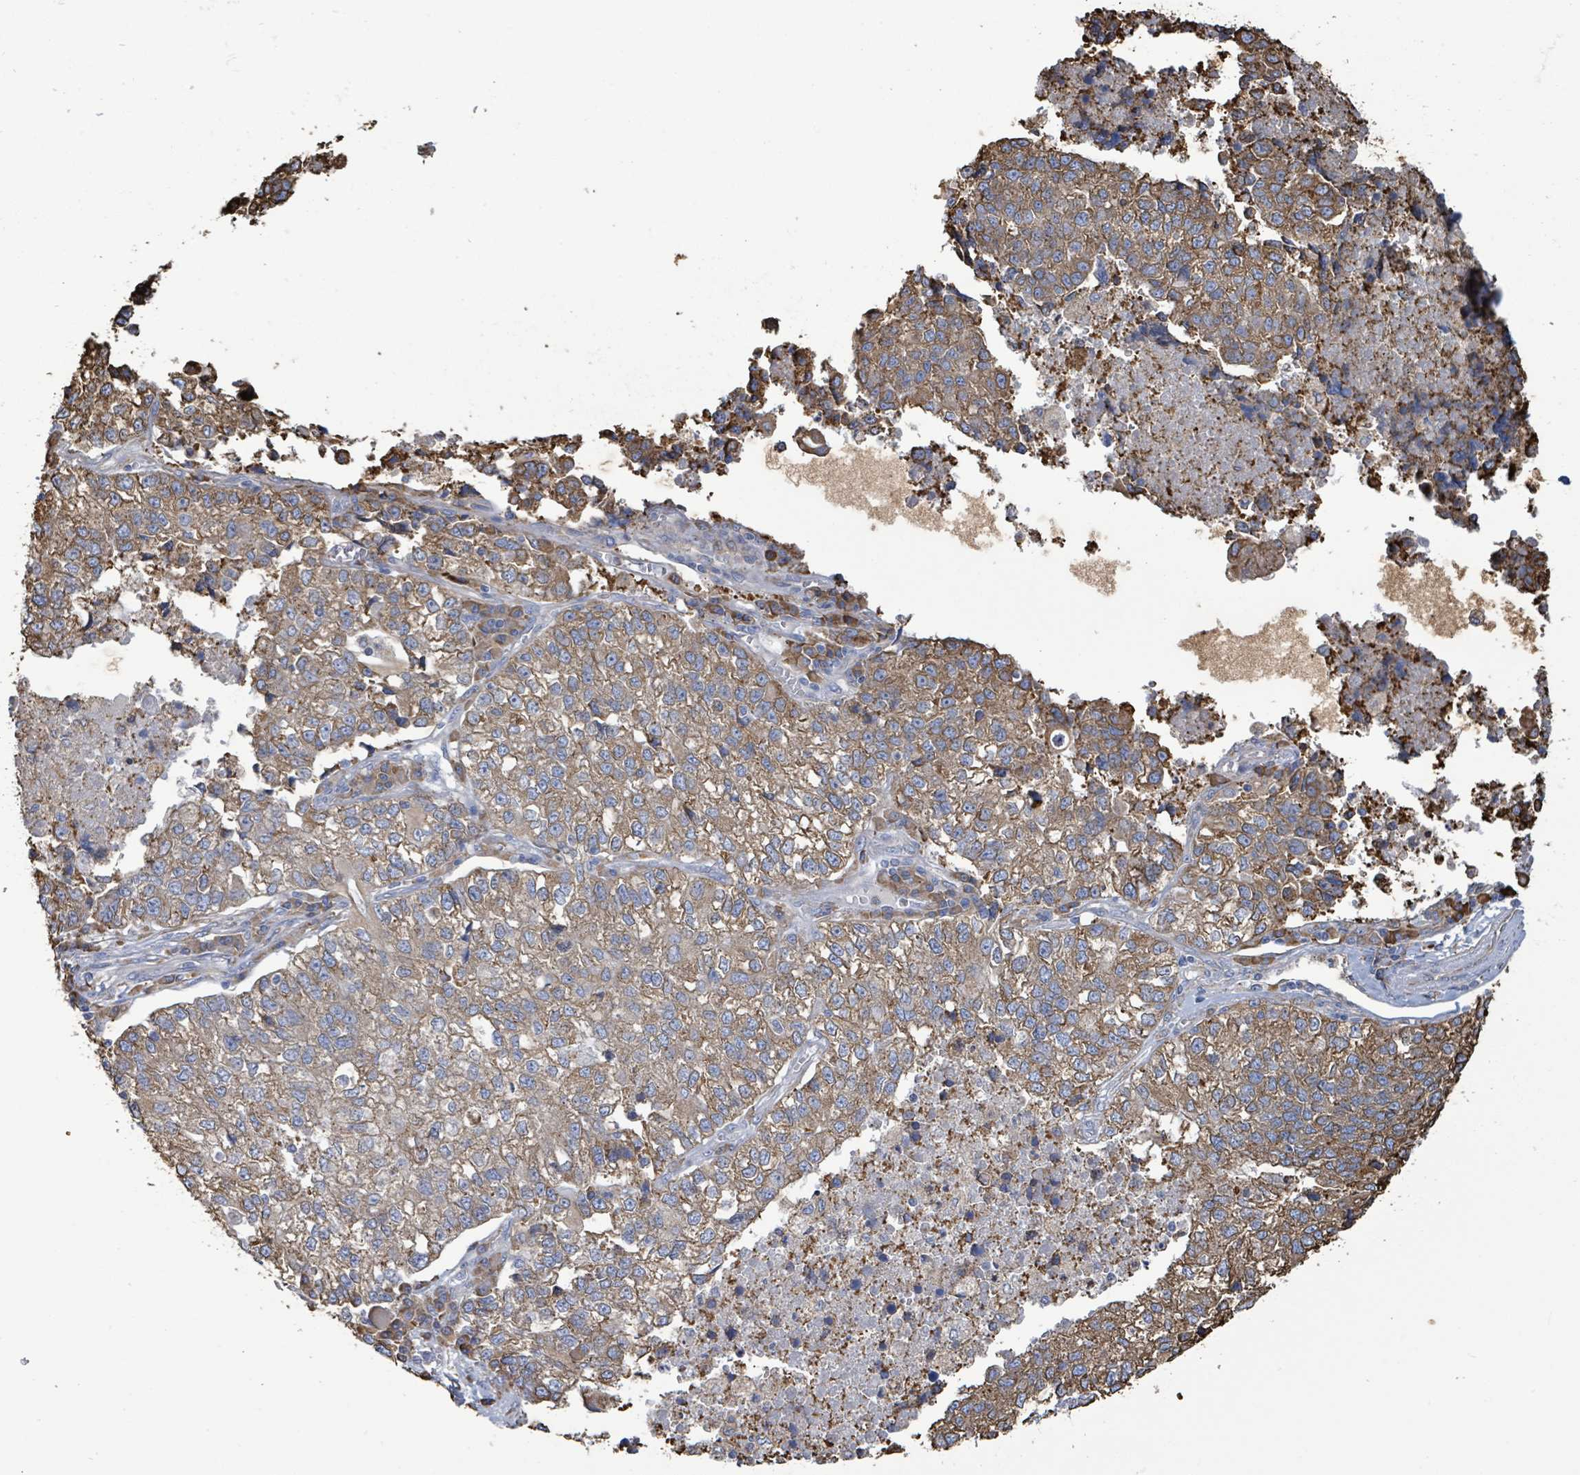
{"staining": {"intensity": "moderate", "quantity": ">75%", "location": "cytoplasmic/membranous"}, "tissue": "lung cancer", "cell_type": "Tumor cells", "image_type": "cancer", "snomed": [{"axis": "morphology", "description": "Adenocarcinoma, NOS"}, {"axis": "topography", "description": "Lung"}], "caption": "This is an image of IHC staining of lung cancer, which shows moderate expression in the cytoplasmic/membranous of tumor cells.", "gene": "RFPL4A", "patient": {"sex": "male", "age": 49}}